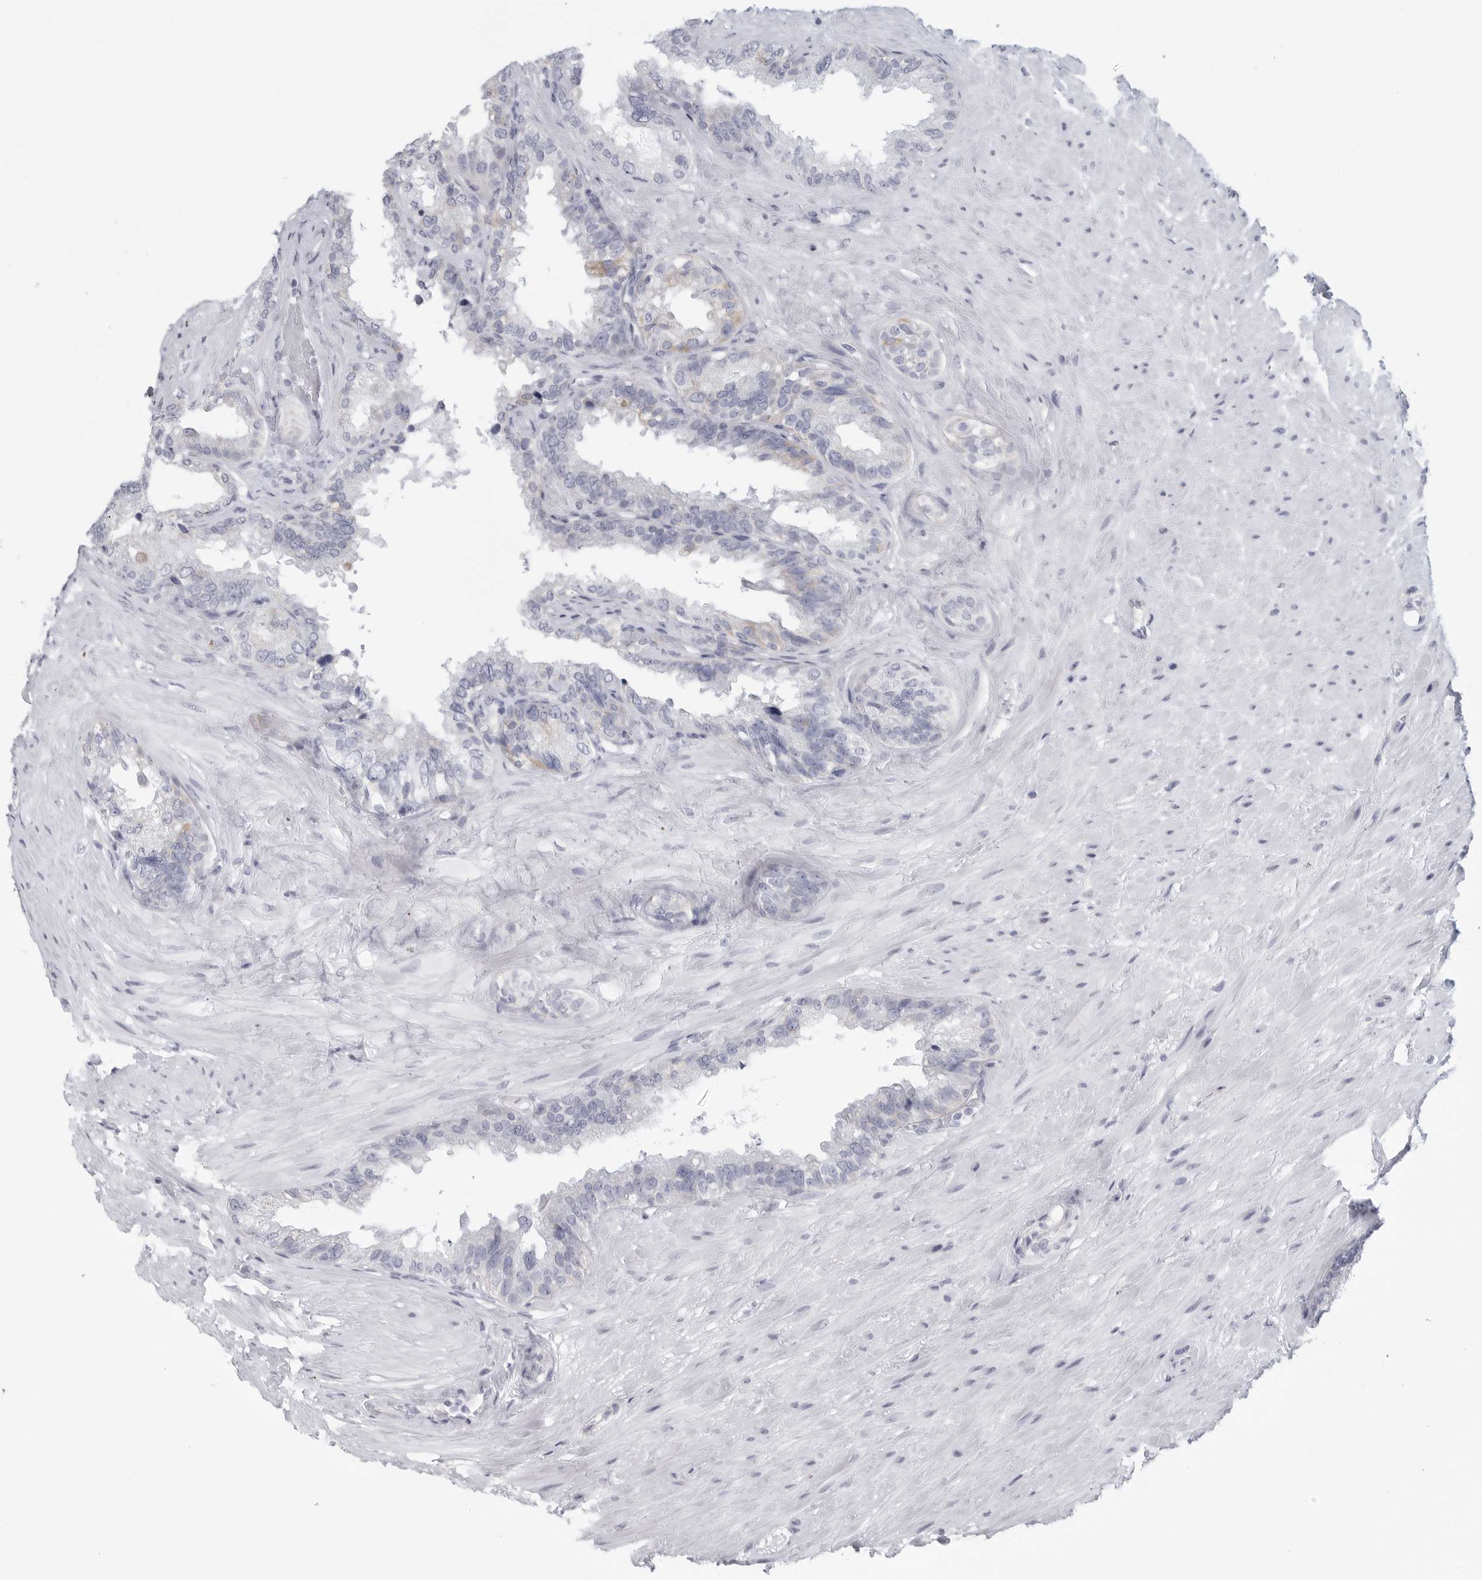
{"staining": {"intensity": "negative", "quantity": "none", "location": "none"}, "tissue": "seminal vesicle", "cell_type": "Glandular cells", "image_type": "normal", "snomed": [{"axis": "morphology", "description": "Normal tissue, NOS"}, {"axis": "topography", "description": "Seminal veicle"}], "caption": "The photomicrograph displays no significant positivity in glandular cells of seminal vesicle.", "gene": "TNR", "patient": {"sex": "male", "age": 80}}